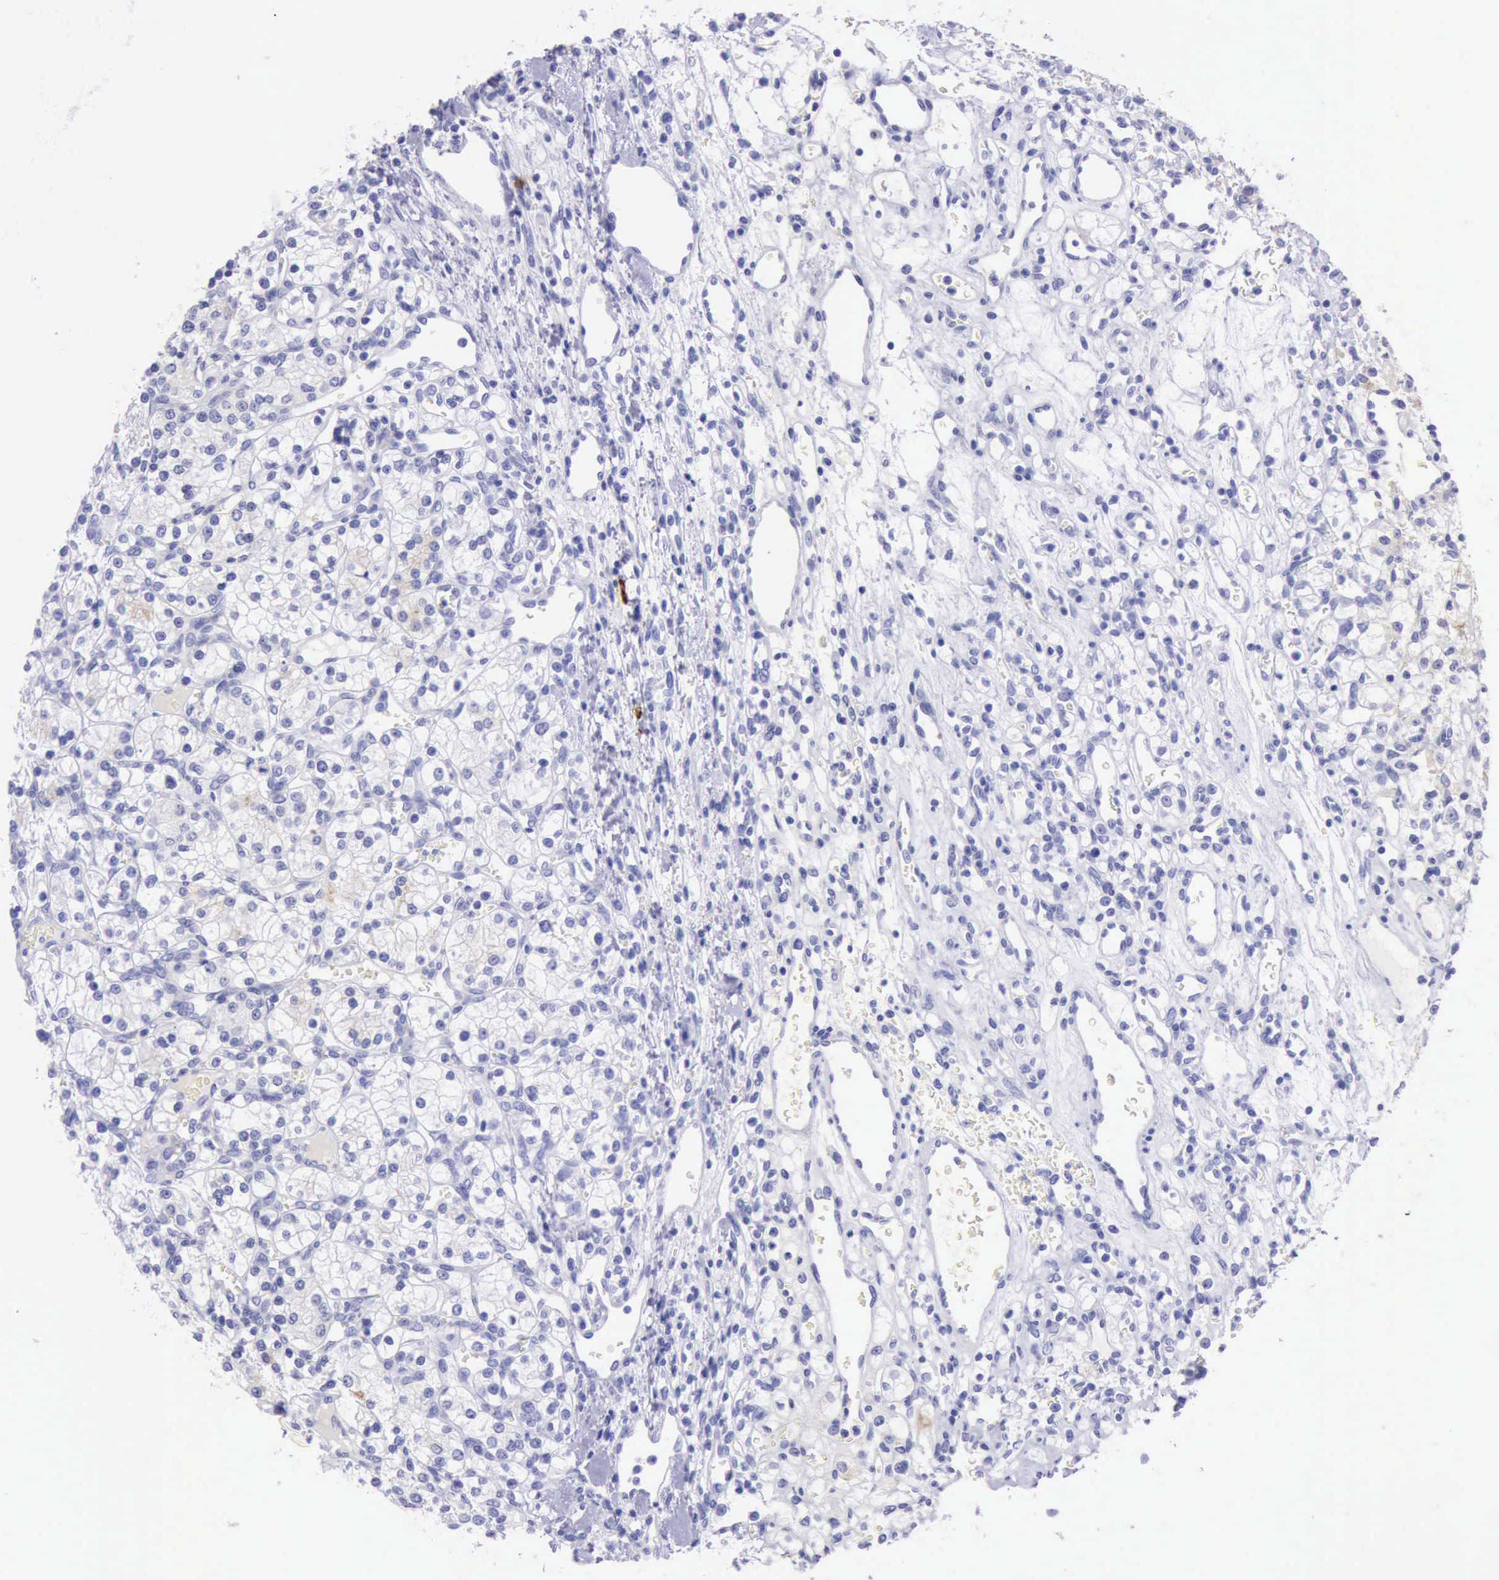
{"staining": {"intensity": "negative", "quantity": "none", "location": "none"}, "tissue": "renal cancer", "cell_type": "Tumor cells", "image_type": "cancer", "snomed": [{"axis": "morphology", "description": "Adenocarcinoma, NOS"}, {"axis": "topography", "description": "Kidney"}], "caption": "This is a image of IHC staining of adenocarcinoma (renal), which shows no expression in tumor cells.", "gene": "KRT8", "patient": {"sex": "female", "age": 62}}